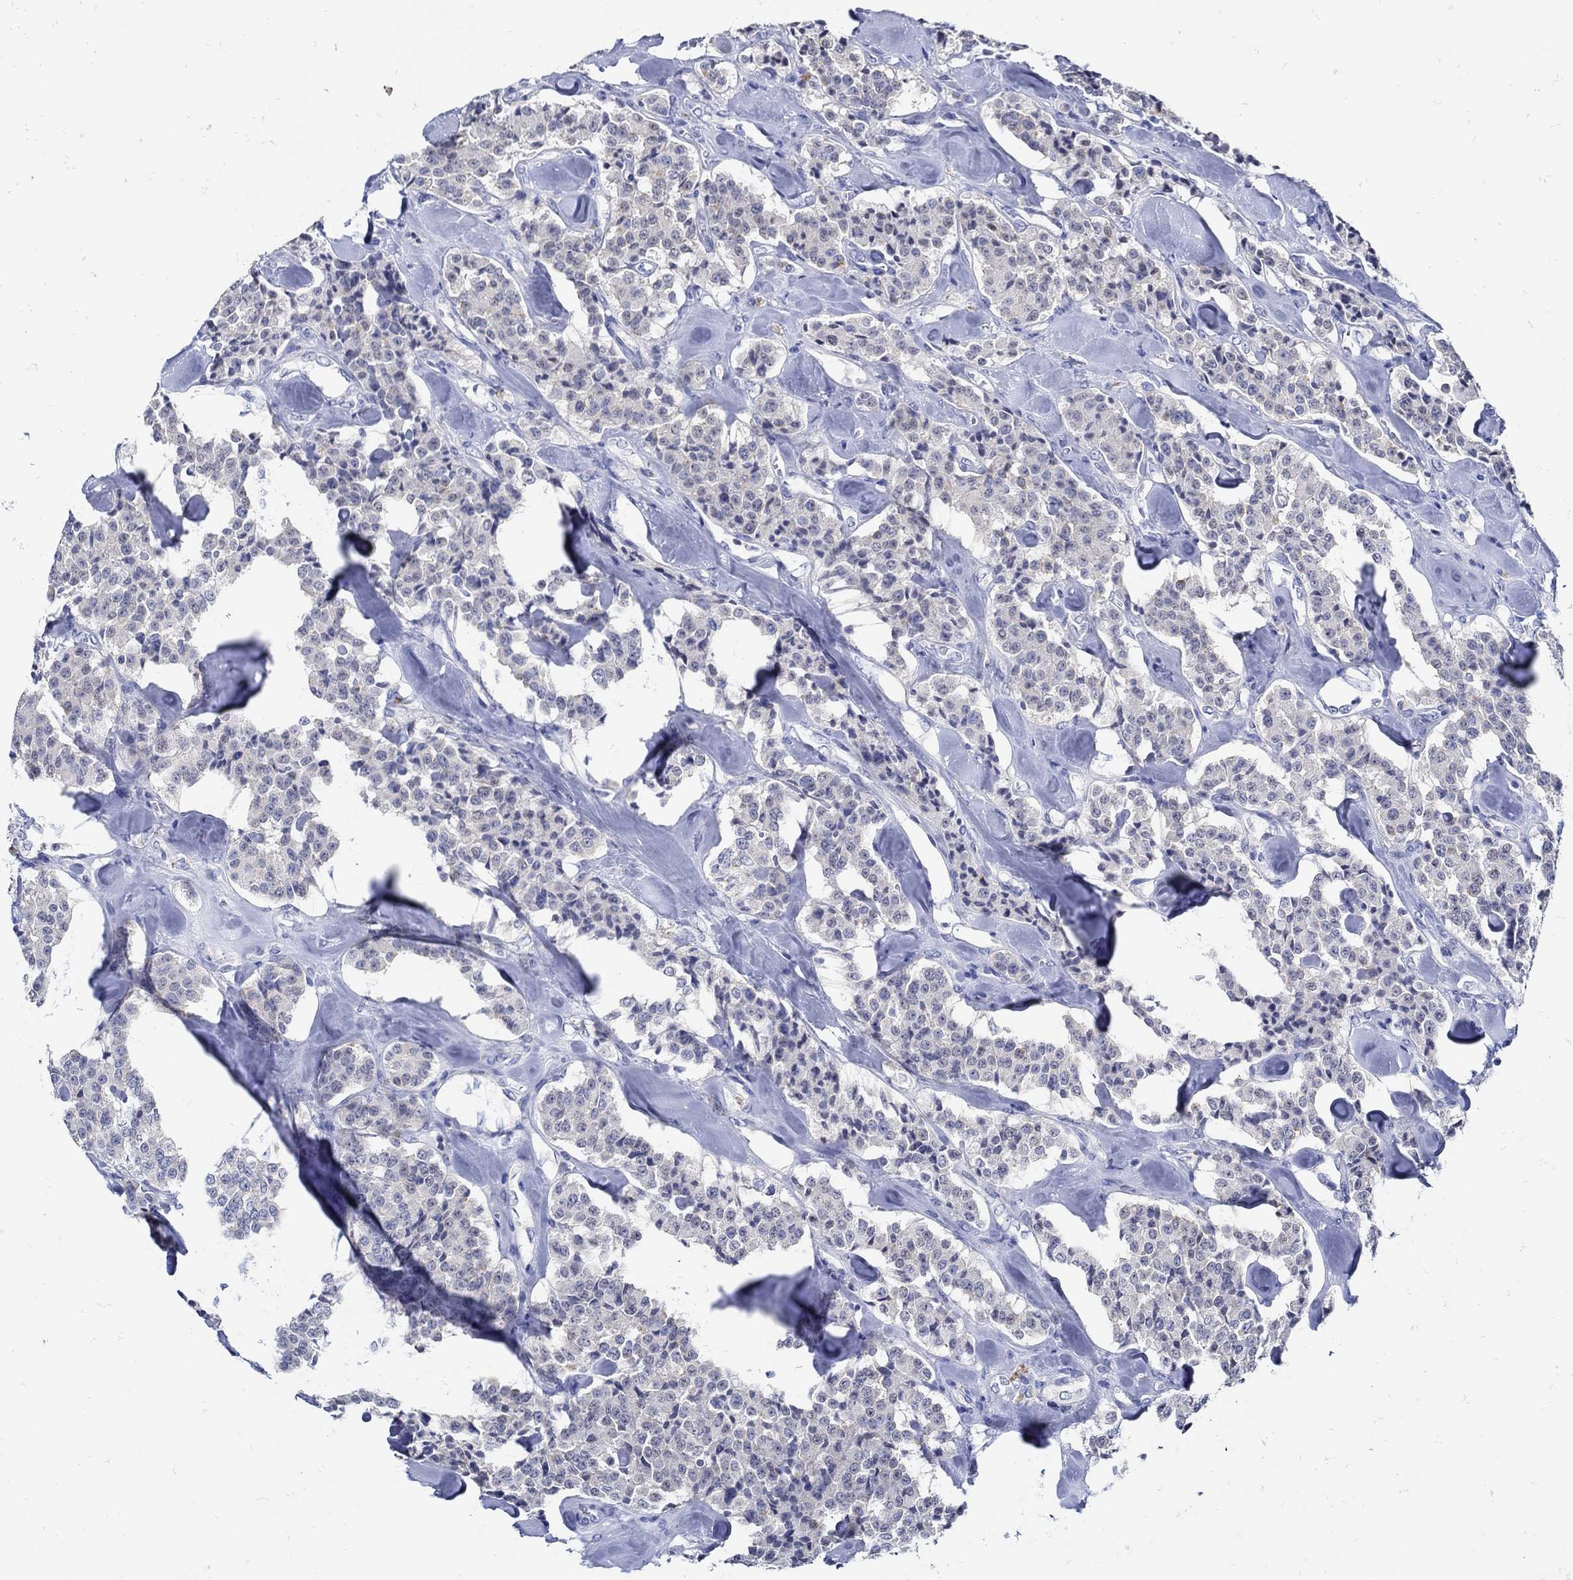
{"staining": {"intensity": "negative", "quantity": "none", "location": "none"}, "tissue": "carcinoid", "cell_type": "Tumor cells", "image_type": "cancer", "snomed": [{"axis": "morphology", "description": "Carcinoid, malignant, NOS"}, {"axis": "topography", "description": "Pancreas"}], "caption": "This micrograph is of malignant carcinoid stained with IHC to label a protein in brown with the nuclei are counter-stained blue. There is no staining in tumor cells.", "gene": "NOS1", "patient": {"sex": "male", "age": 41}}